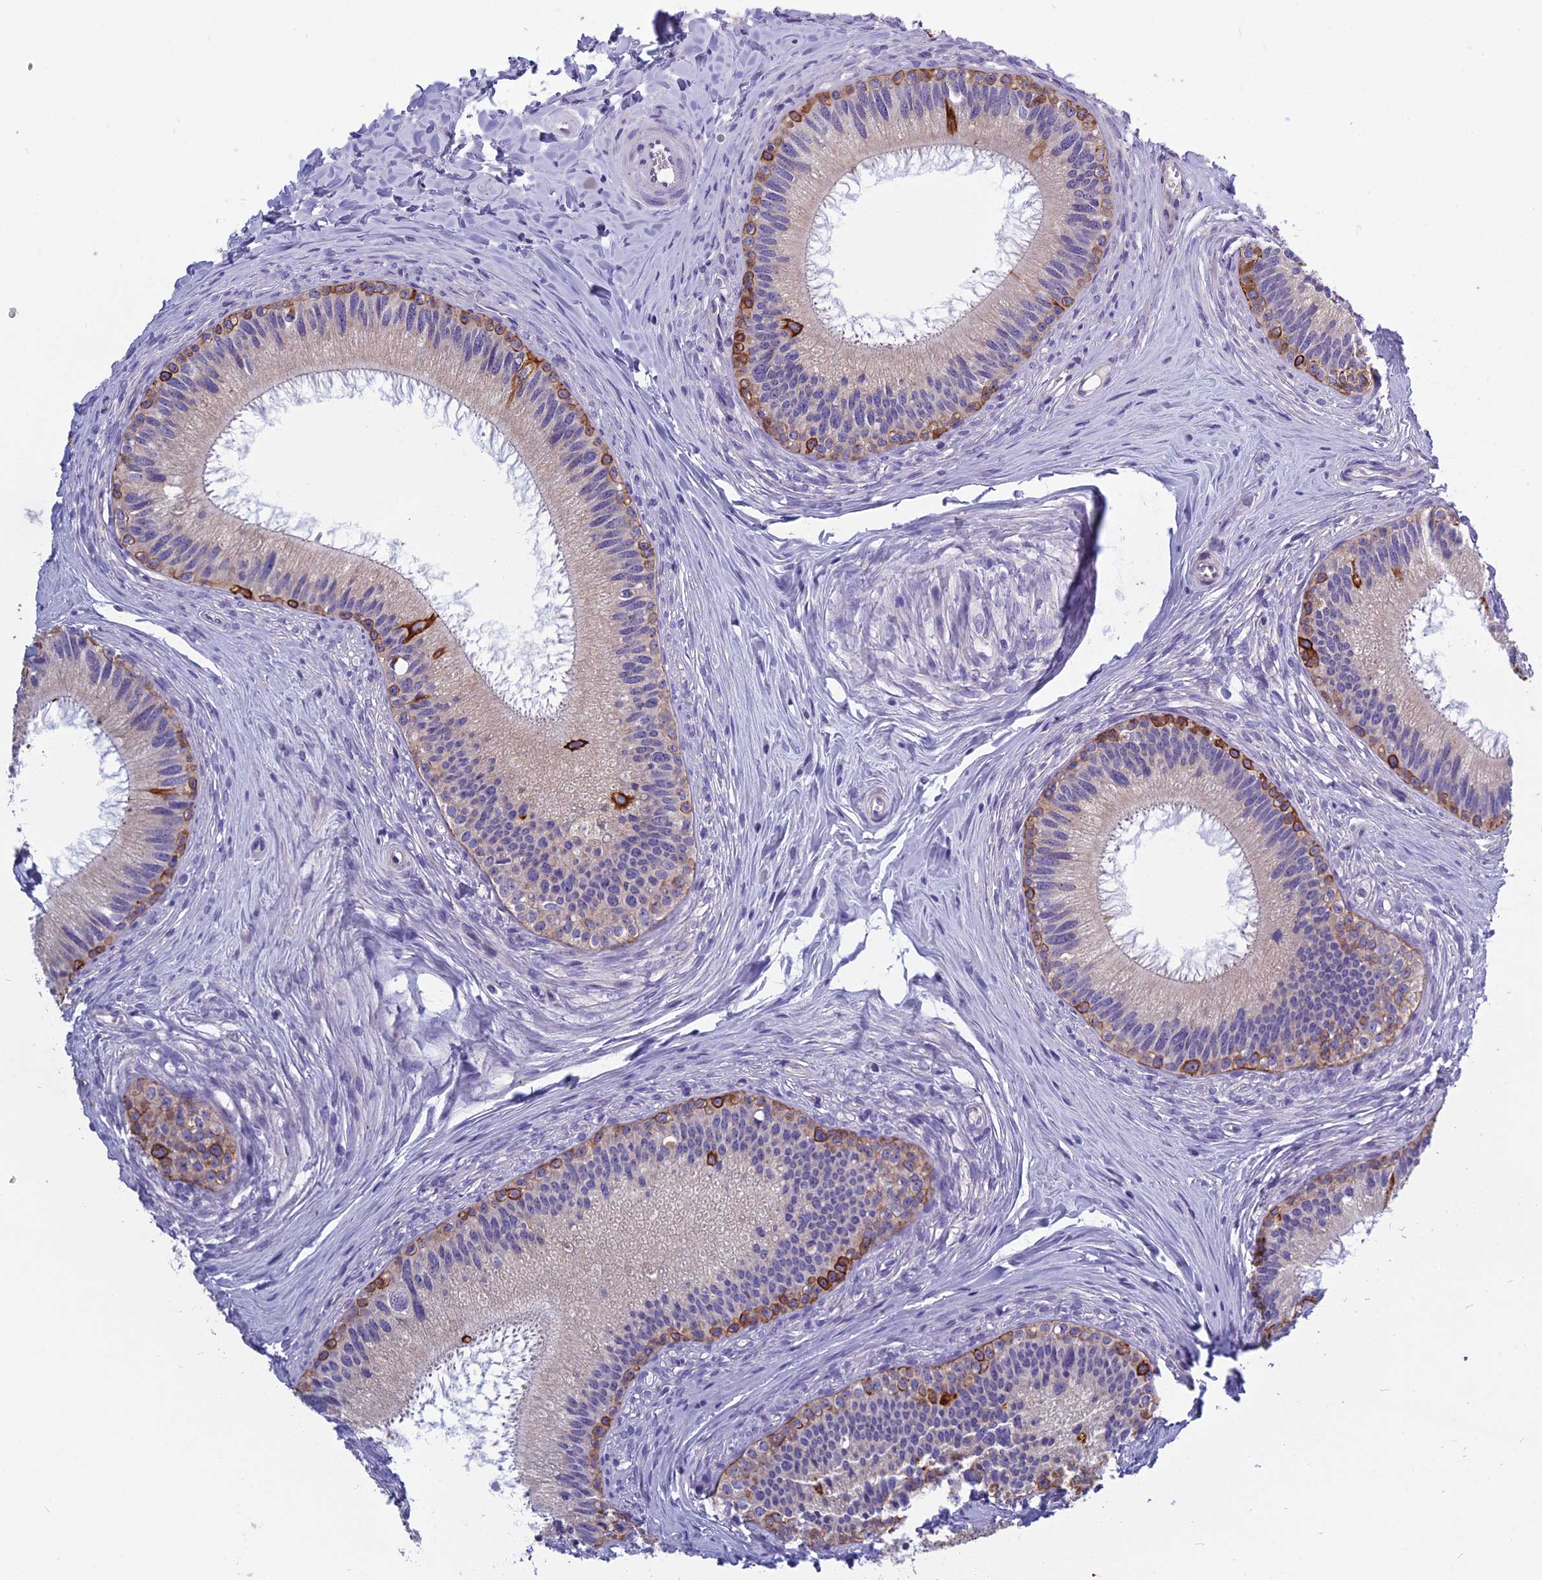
{"staining": {"intensity": "strong", "quantity": "<25%", "location": "cytoplasmic/membranous"}, "tissue": "epididymis", "cell_type": "Glandular cells", "image_type": "normal", "snomed": [{"axis": "morphology", "description": "Normal tissue, NOS"}, {"axis": "topography", "description": "Epididymis"}], "caption": "High-power microscopy captured an immunohistochemistry (IHC) micrograph of benign epididymis, revealing strong cytoplasmic/membranous positivity in about <25% of glandular cells.", "gene": "RBM41", "patient": {"sex": "male", "age": 27}}